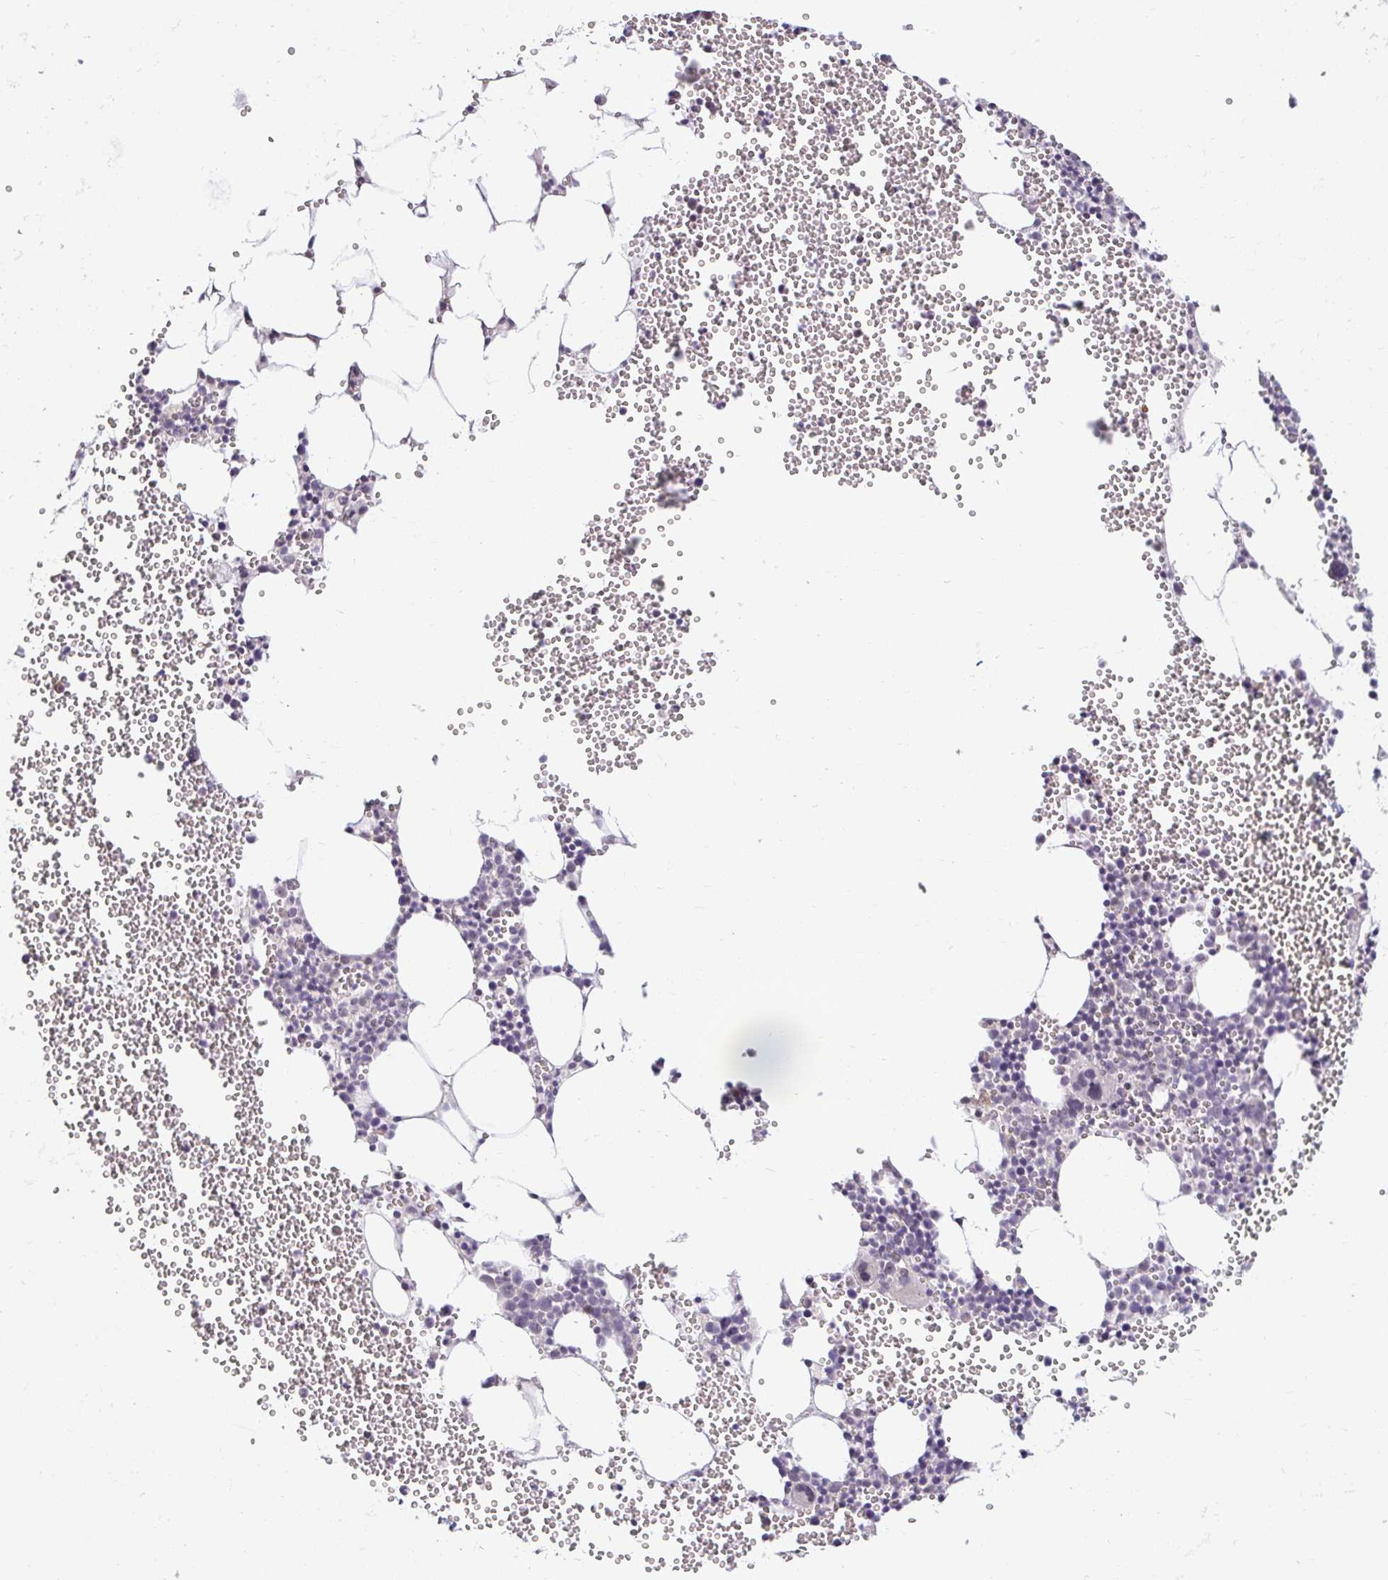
{"staining": {"intensity": "negative", "quantity": "none", "location": "none"}, "tissue": "bone marrow", "cell_type": "Hematopoietic cells", "image_type": "normal", "snomed": [{"axis": "morphology", "description": "Normal tissue, NOS"}, {"axis": "topography", "description": "Bone marrow"}], "caption": "Micrograph shows no significant protein expression in hematopoietic cells of normal bone marrow.", "gene": "DDN", "patient": {"sex": "female", "age": 80}}